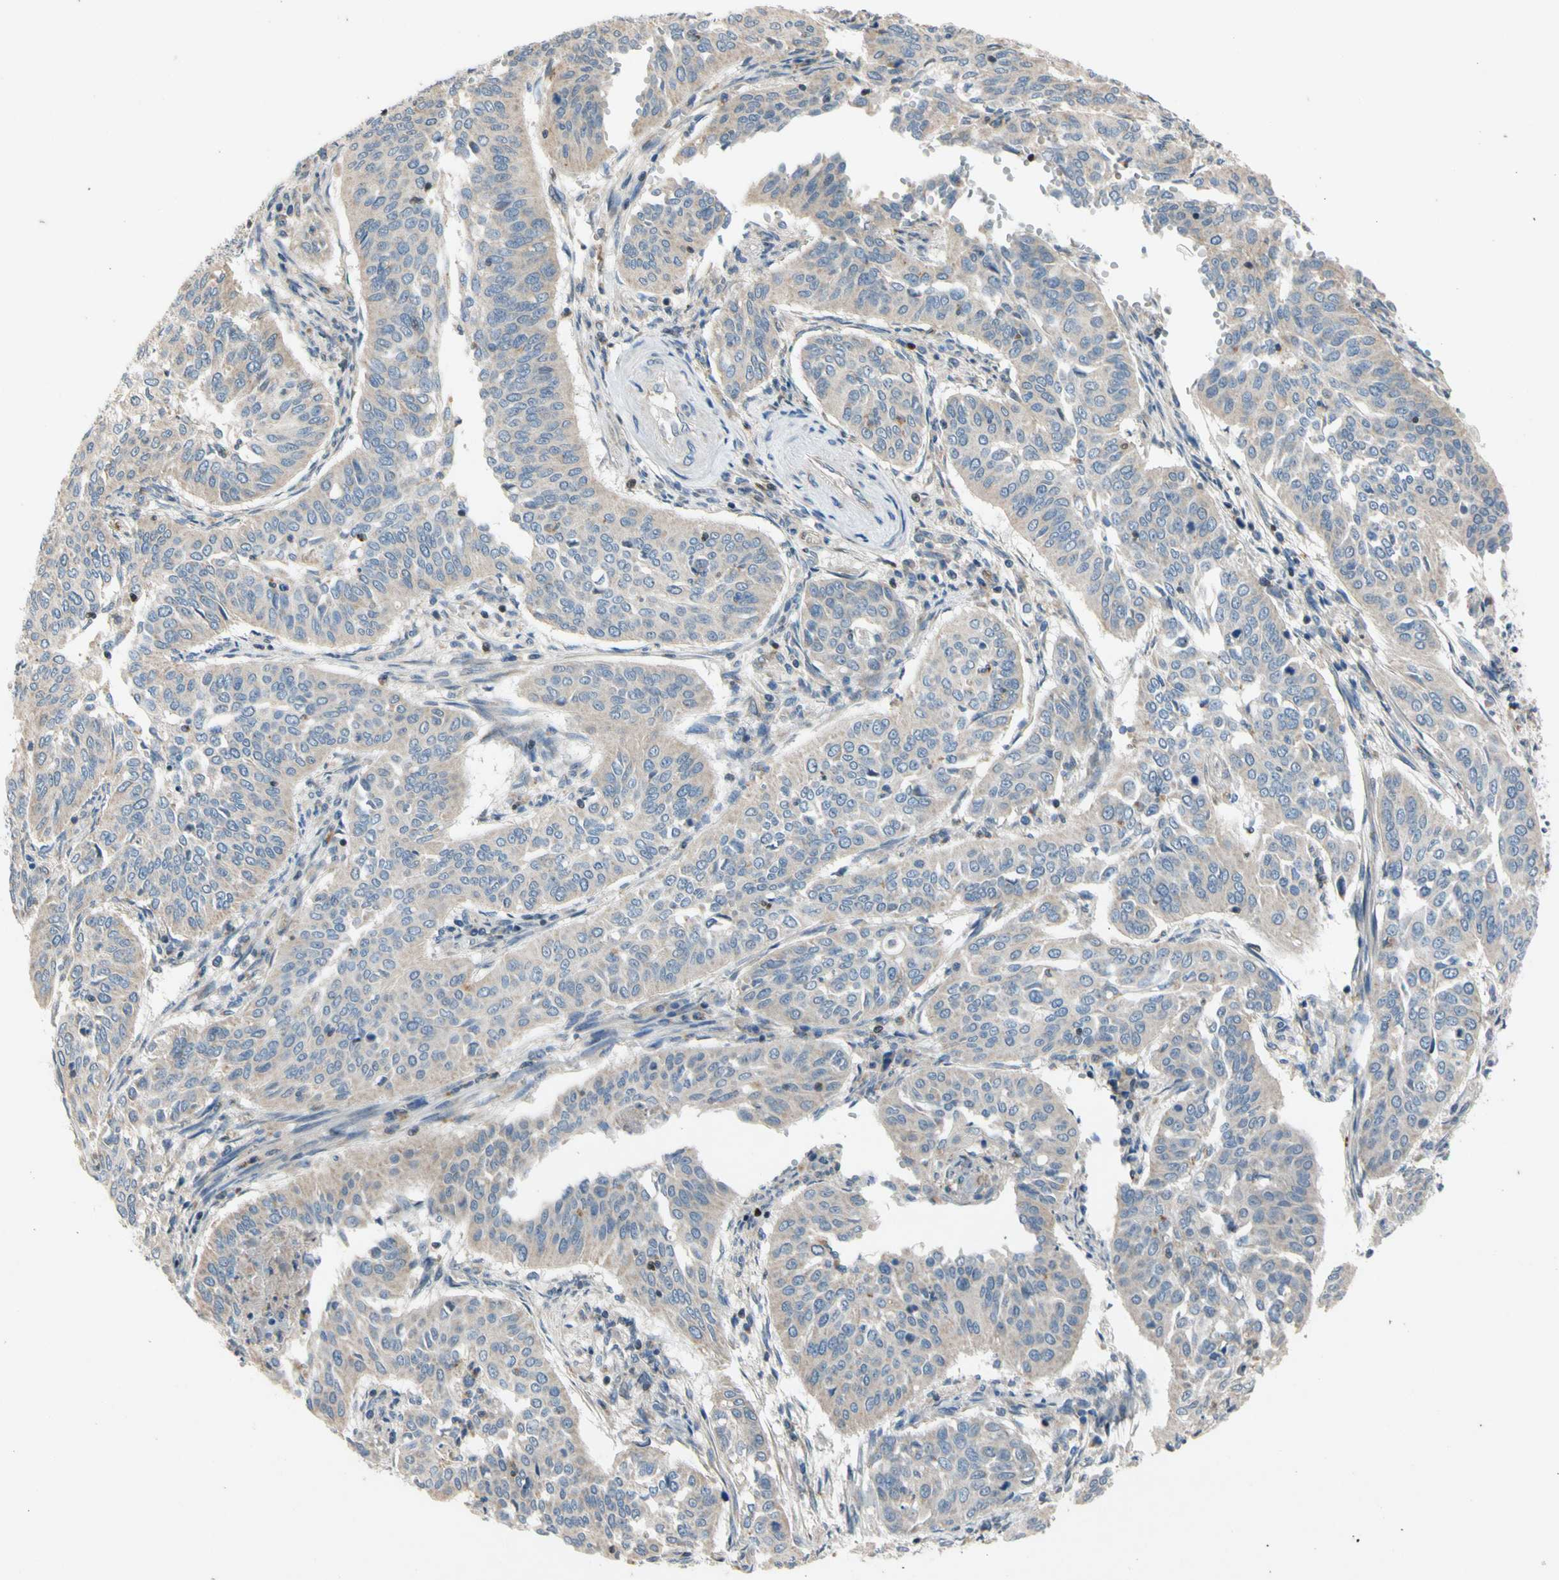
{"staining": {"intensity": "weak", "quantity": ">75%", "location": "cytoplasmic/membranous"}, "tissue": "cervical cancer", "cell_type": "Tumor cells", "image_type": "cancer", "snomed": [{"axis": "morphology", "description": "Normal tissue, NOS"}, {"axis": "morphology", "description": "Squamous cell carcinoma, NOS"}, {"axis": "topography", "description": "Cervix"}], "caption": "The micrograph exhibits a brown stain indicating the presence of a protein in the cytoplasmic/membranous of tumor cells in cervical squamous cell carcinoma. (IHC, brightfield microscopy, high magnification).", "gene": "TBX21", "patient": {"sex": "female", "age": 39}}